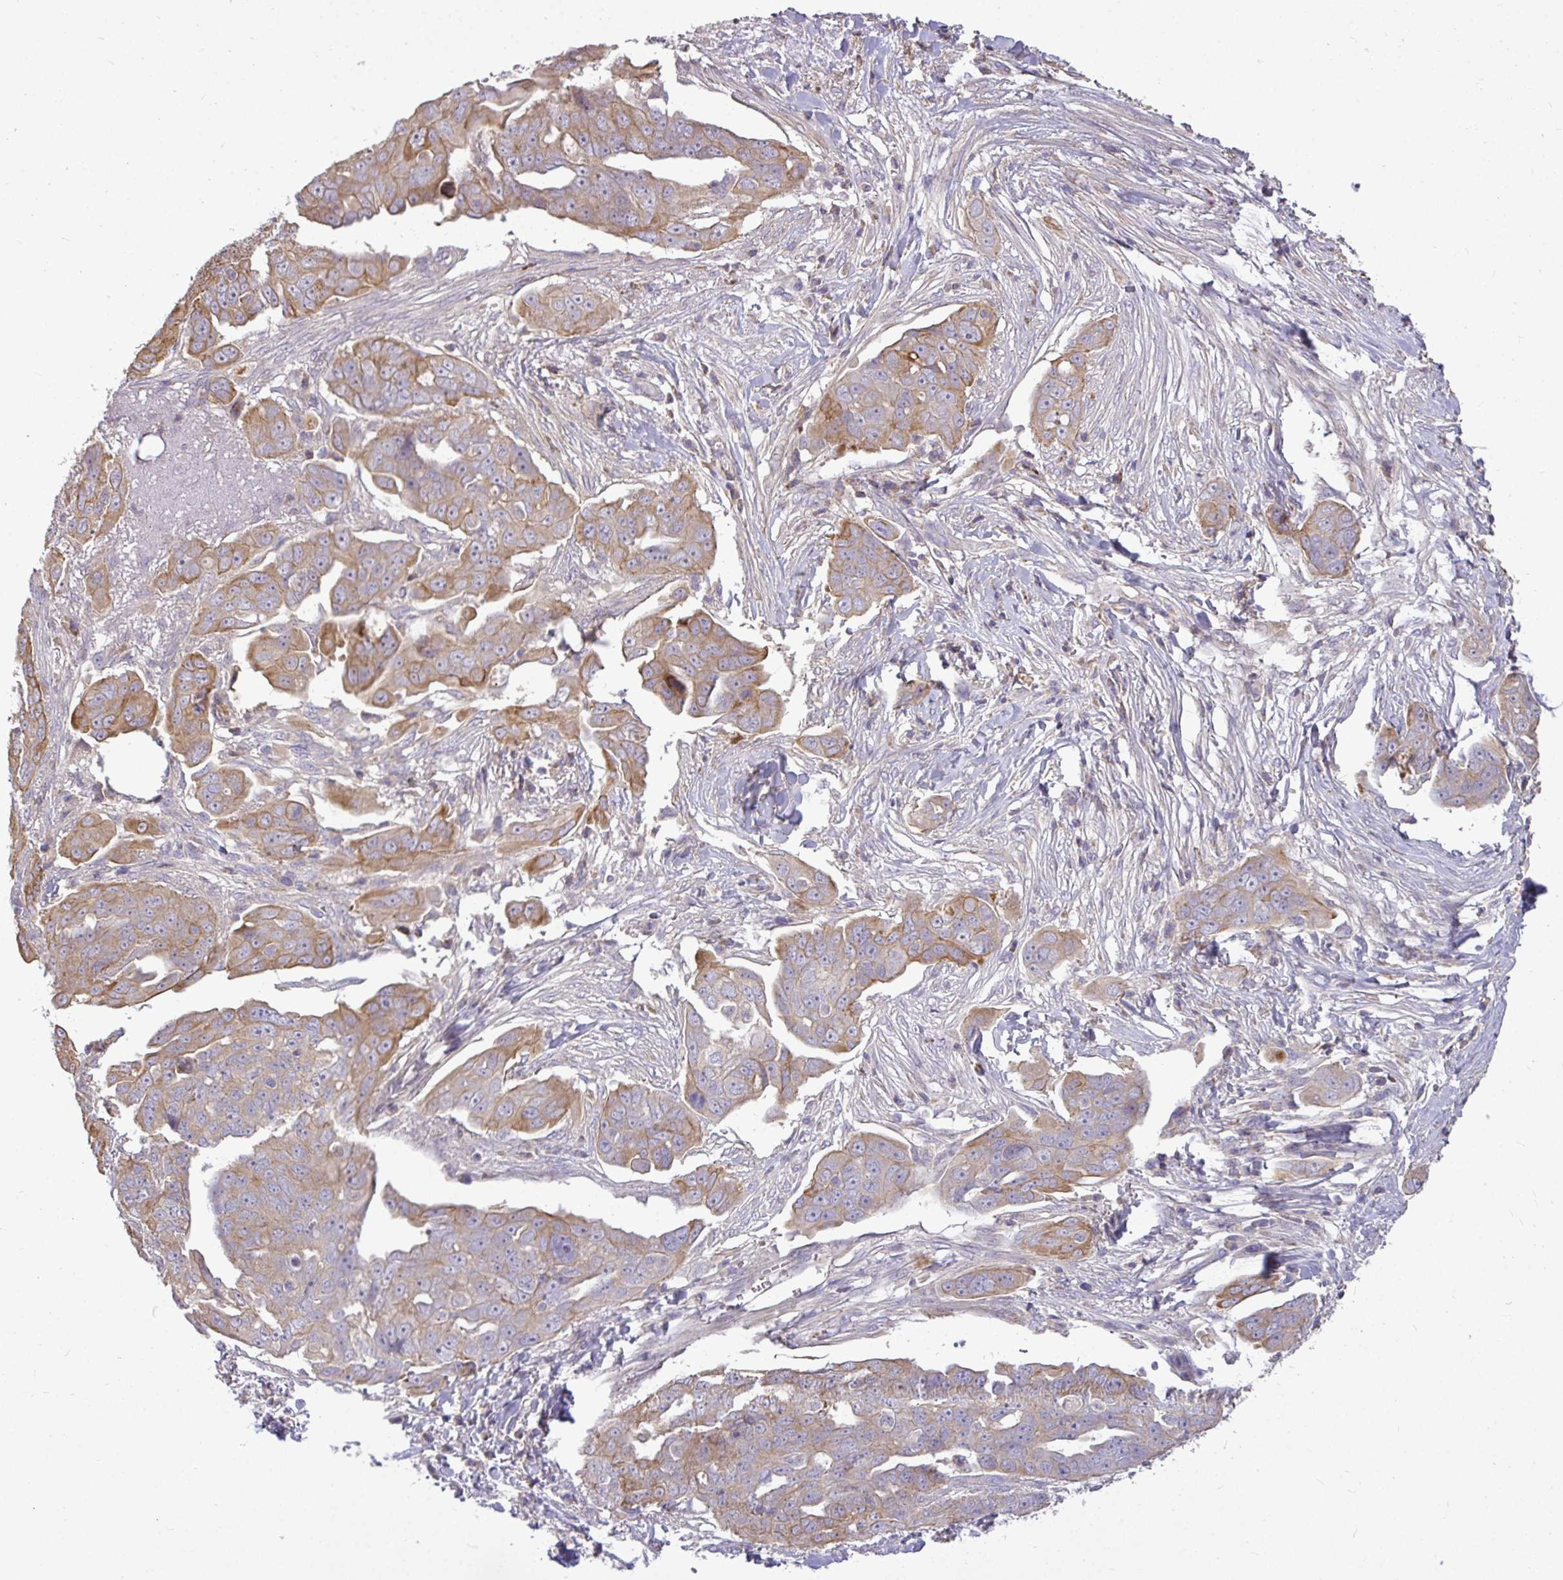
{"staining": {"intensity": "moderate", "quantity": ">75%", "location": "cytoplasmic/membranous"}, "tissue": "ovarian cancer", "cell_type": "Tumor cells", "image_type": "cancer", "snomed": [{"axis": "morphology", "description": "Carcinoma, endometroid"}, {"axis": "topography", "description": "Ovary"}], "caption": "A medium amount of moderate cytoplasmic/membranous staining is seen in approximately >75% of tumor cells in endometroid carcinoma (ovarian) tissue. Immunohistochemistry (ihc) stains the protein in brown and the nuclei are stained blue.", "gene": "STRIP1", "patient": {"sex": "female", "age": 70}}